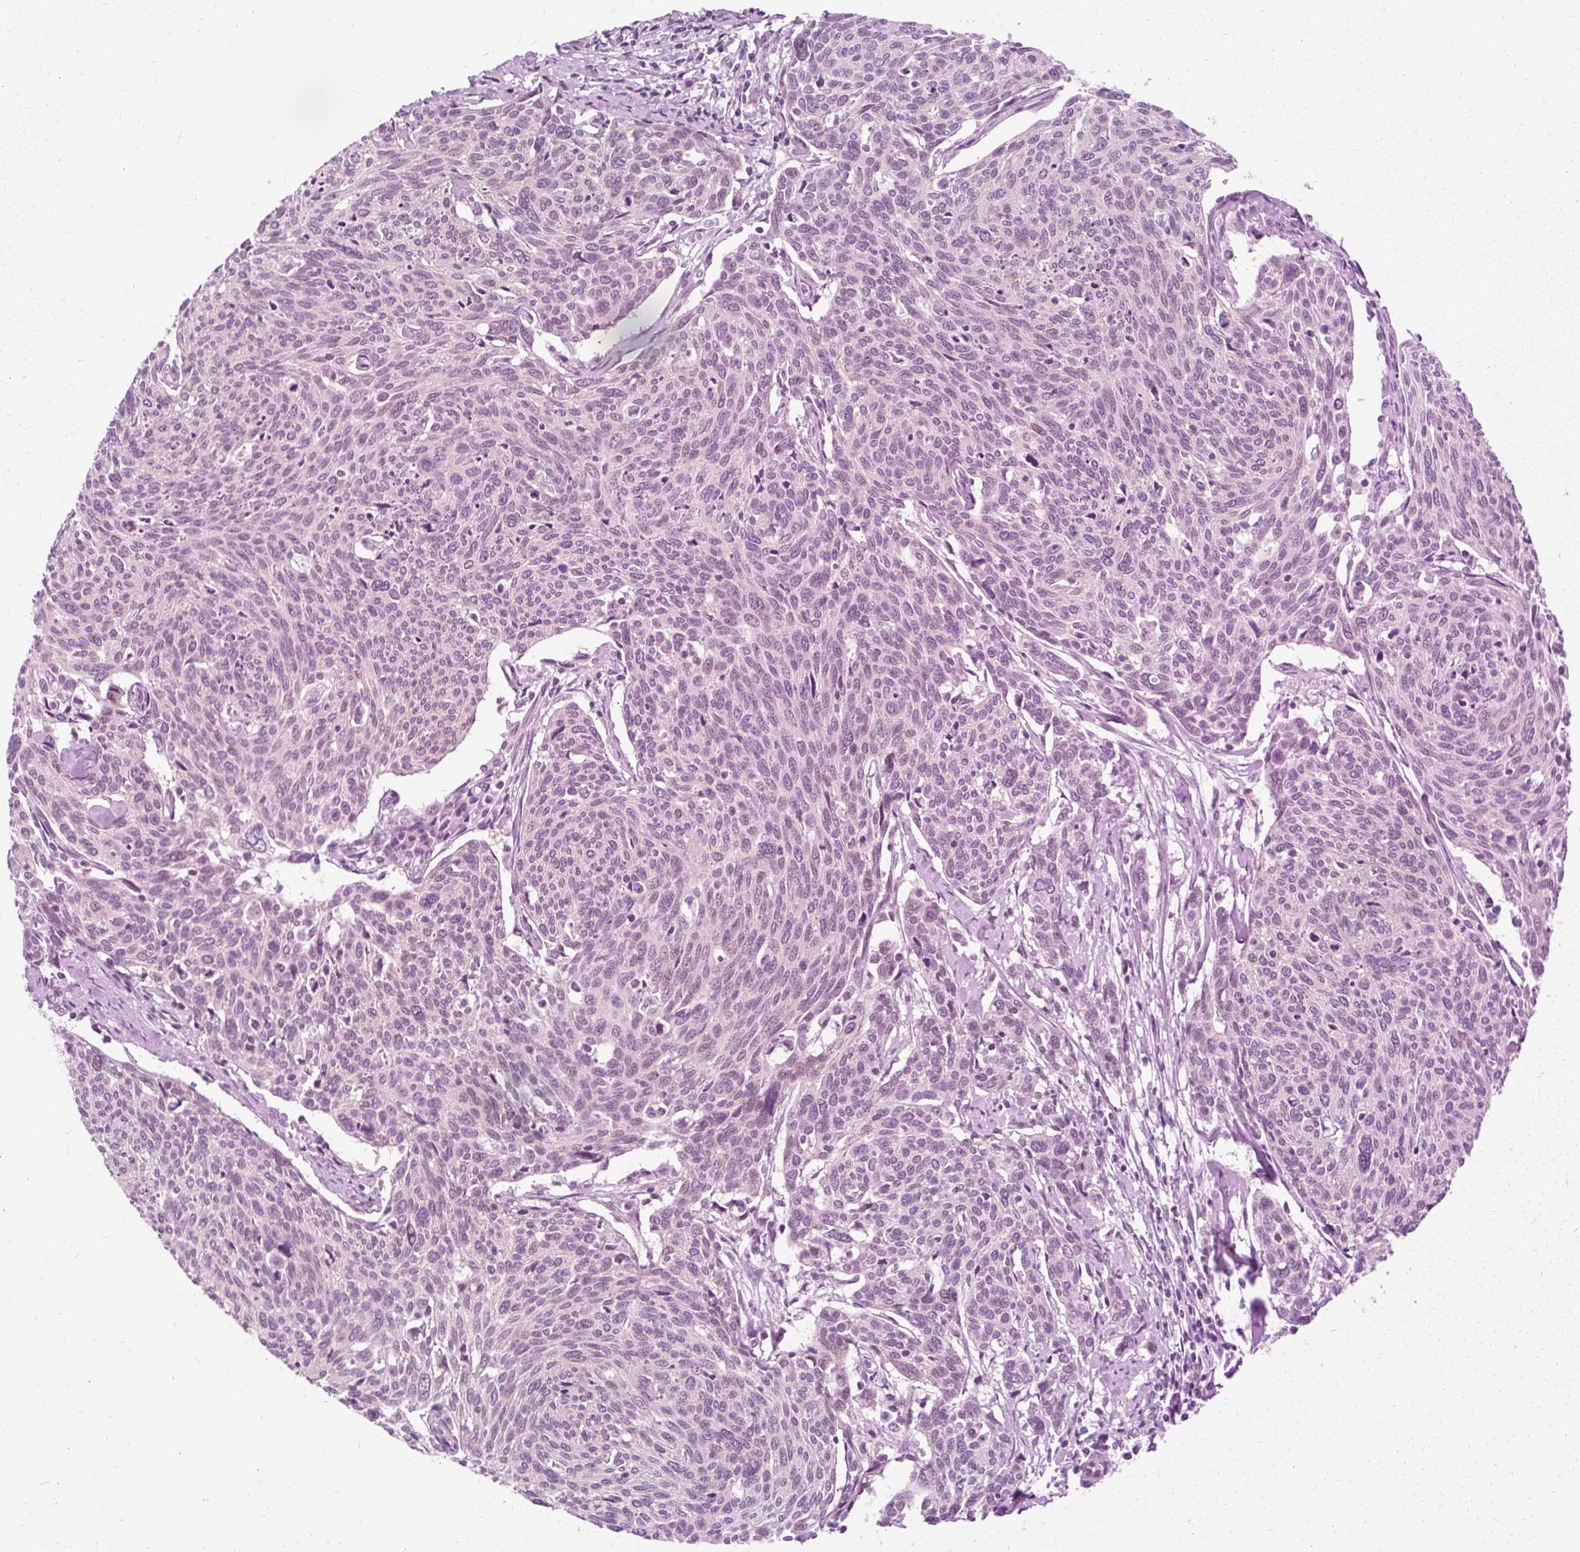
{"staining": {"intensity": "weak", "quantity": ">75%", "location": "nuclear"}, "tissue": "cervical cancer", "cell_type": "Tumor cells", "image_type": "cancer", "snomed": [{"axis": "morphology", "description": "Squamous cell carcinoma, NOS"}, {"axis": "topography", "description": "Cervix"}], "caption": "Protein expression analysis of cervical cancer displays weak nuclear staining in about >75% of tumor cells.", "gene": "FAM153A", "patient": {"sex": "female", "age": 49}}